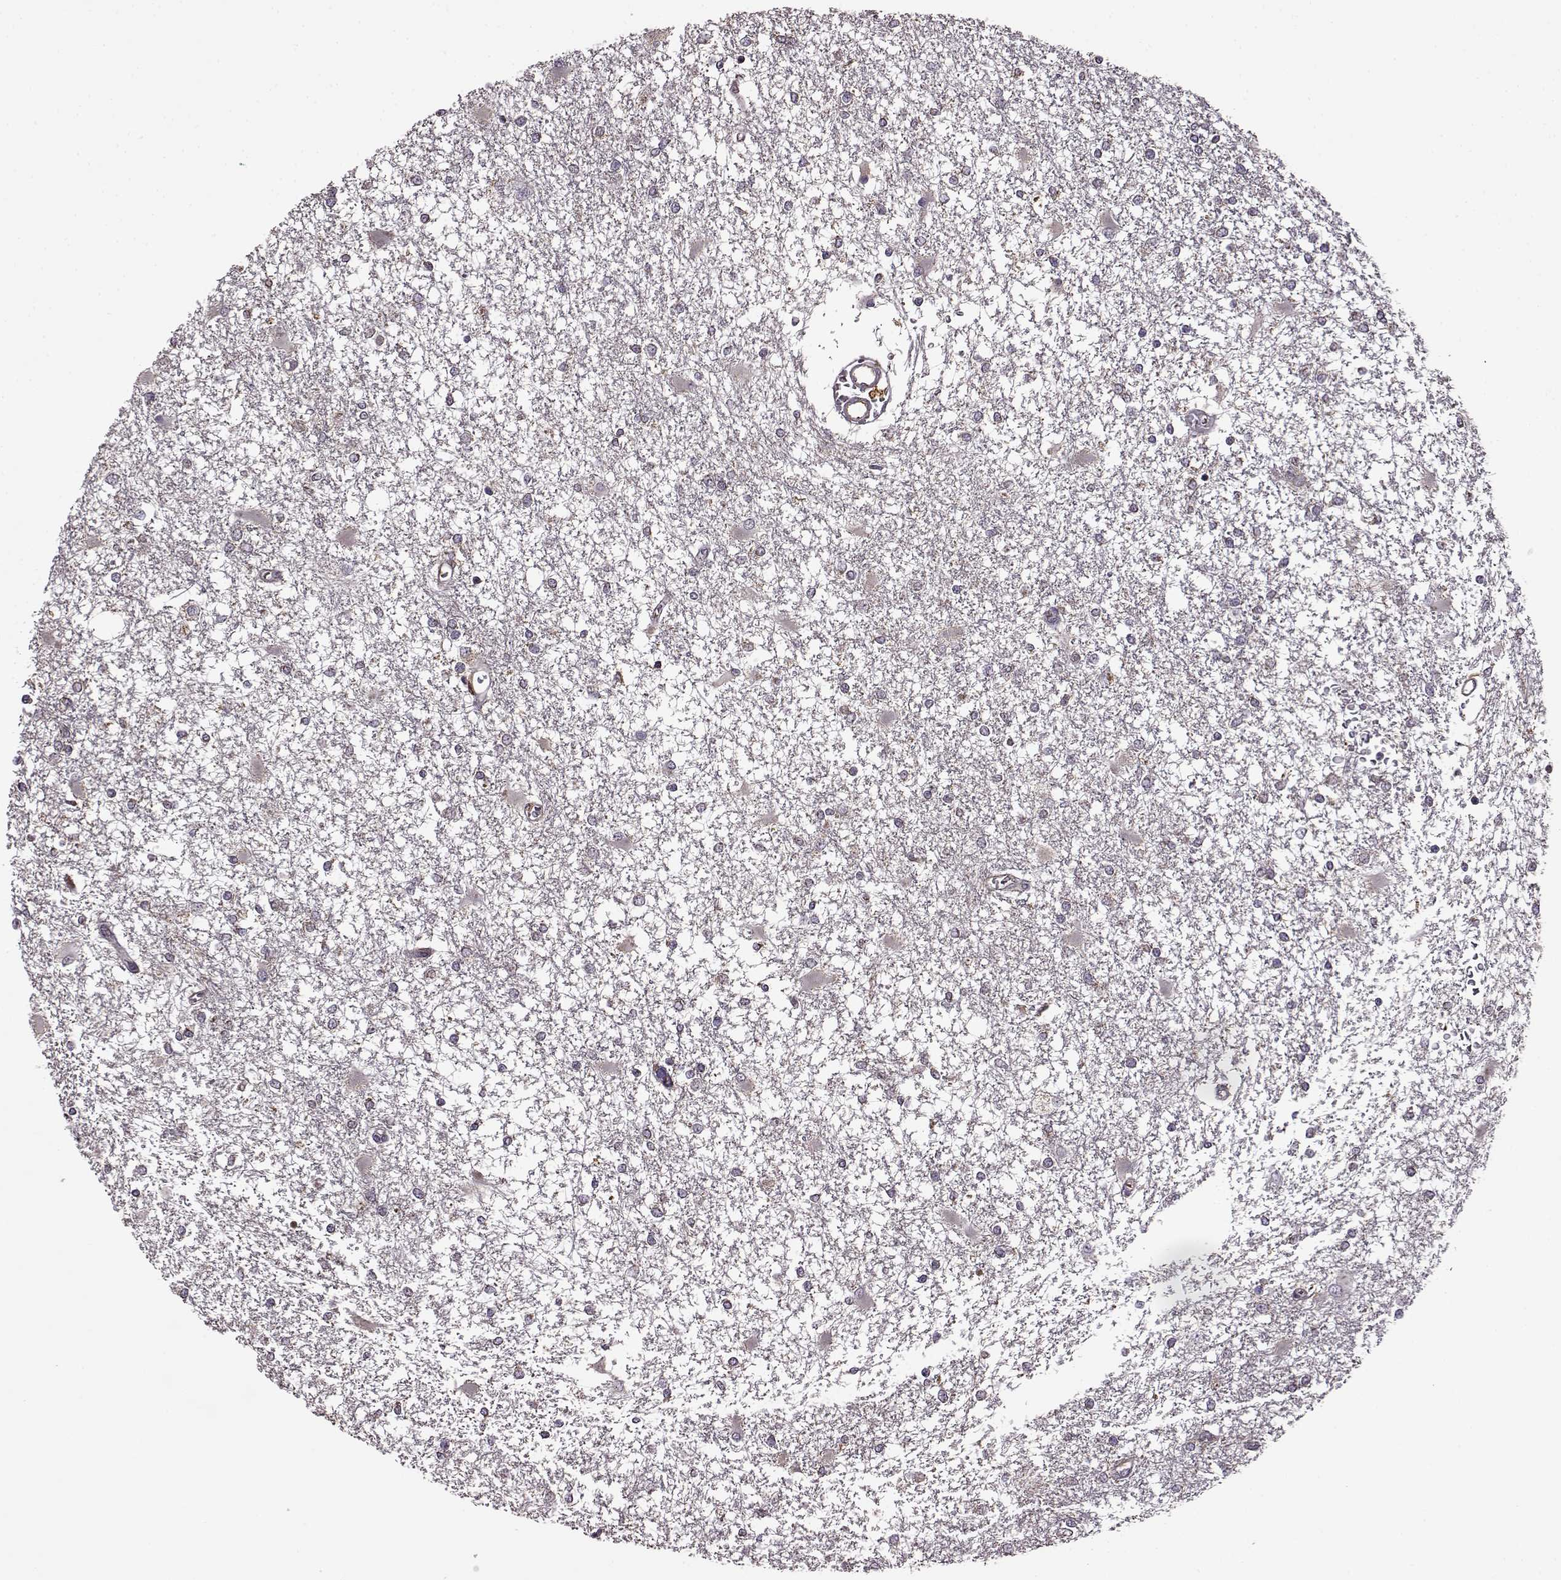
{"staining": {"intensity": "negative", "quantity": "none", "location": "none"}, "tissue": "glioma", "cell_type": "Tumor cells", "image_type": "cancer", "snomed": [{"axis": "morphology", "description": "Glioma, malignant, High grade"}, {"axis": "topography", "description": "Cerebral cortex"}], "caption": "Glioma was stained to show a protein in brown. There is no significant staining in tumor cells. (DAB immunohistochemistry with hematoxylin counter stain).", "gene": "MTSS1", "patient": {"sex": "male", "age": 79}}